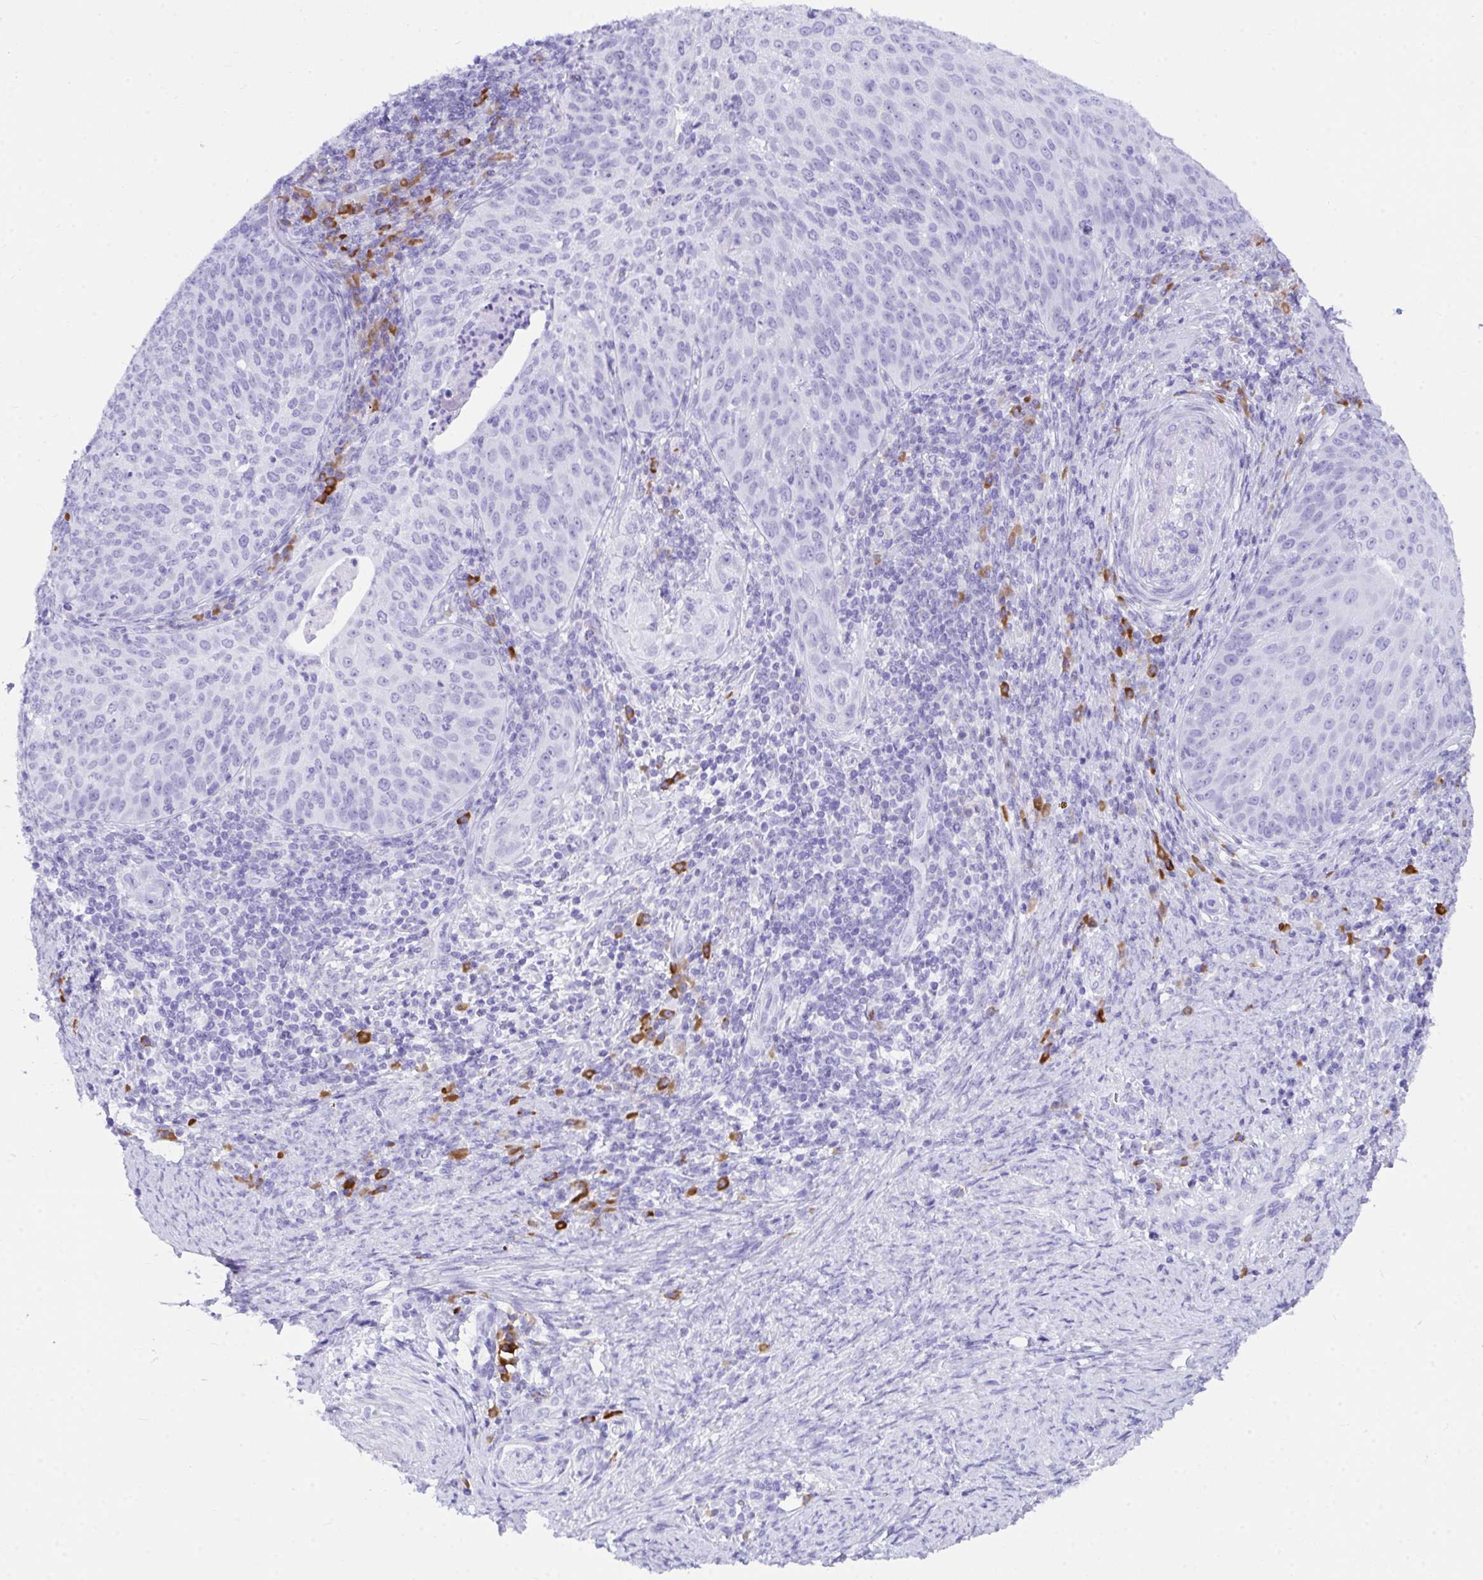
{"staining": {"intensity": "negative", "quantity": "none", "location": "none"}, "tissue": "cervical cancer", "cell_type": "Tumor cells", "image_type": "cancer", "snomed": [{"axis": "morphology", "description": "Squamous cell carcinoma, NOS"}, {"axis": "topography", "description": "Cervix"}], "caption": "High power microscopy image of an immunohistochemistry micrograph of cervical squamous cell carcinoma, revealing no significant positivity in tumor cells.", "gene": "BEST4", "patient": {"sex": "female", "age": 30}}